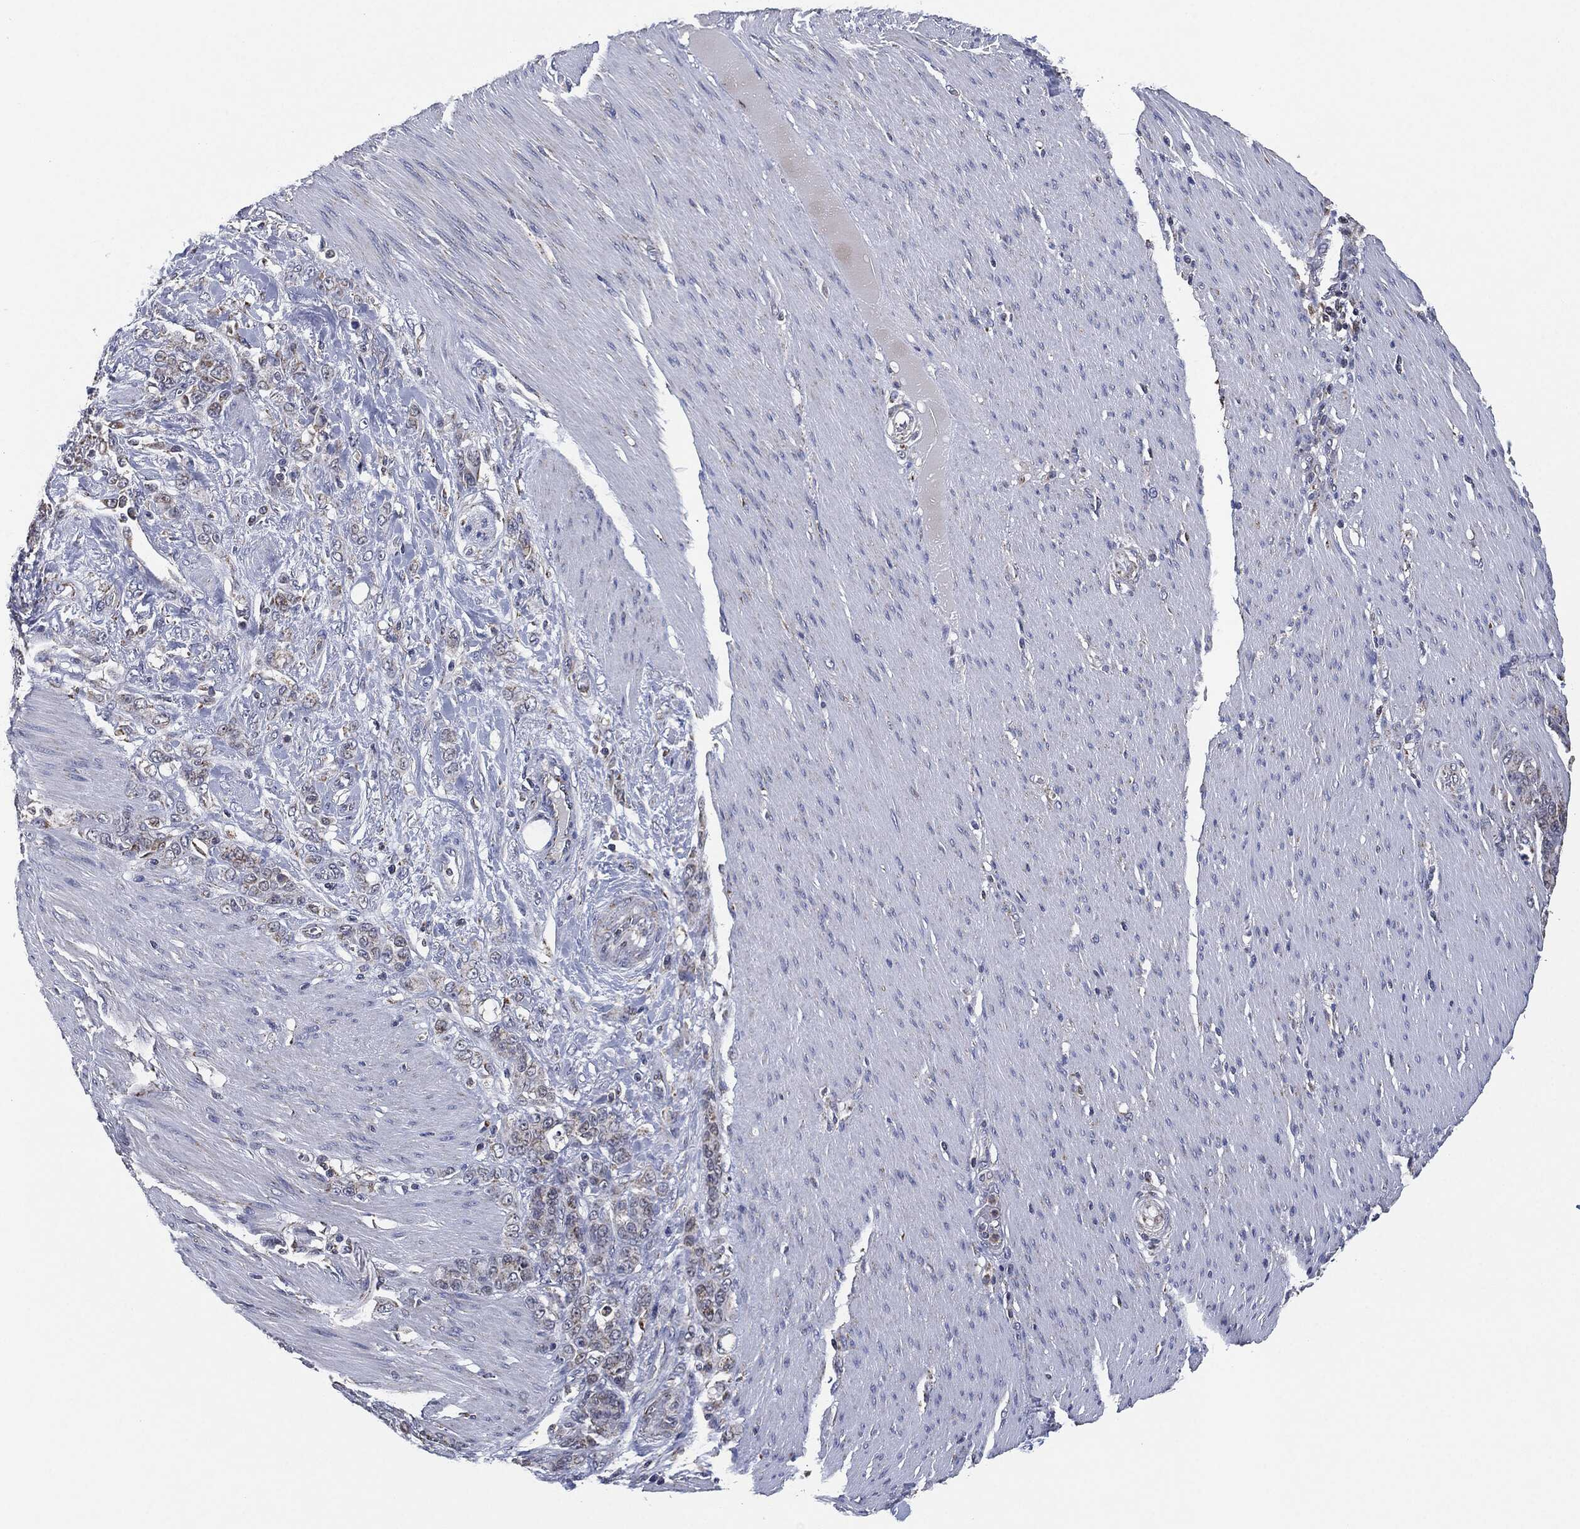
{"staining": {"intensity": "negative", "quantity": "none", "location": "none"}, "tissue": "stomach cancer", "cell_type": "Tumor cells", "image_type": "cancer", "snomed": [{"axis": "morphology", "description": "Normal tissue, NOS"}, {"axis": "morphology", "description": "Adenocarcinoma, NOS"}, {"axis": "topography", "description": "Stomach"}], "caption": "Stomach cancer stained for a protein using immunohistochemistry (IHC) demonstrates no expression tumor cells.", "gene": "NDUFV2", "patient": {"sex": "female", "age": 79}}